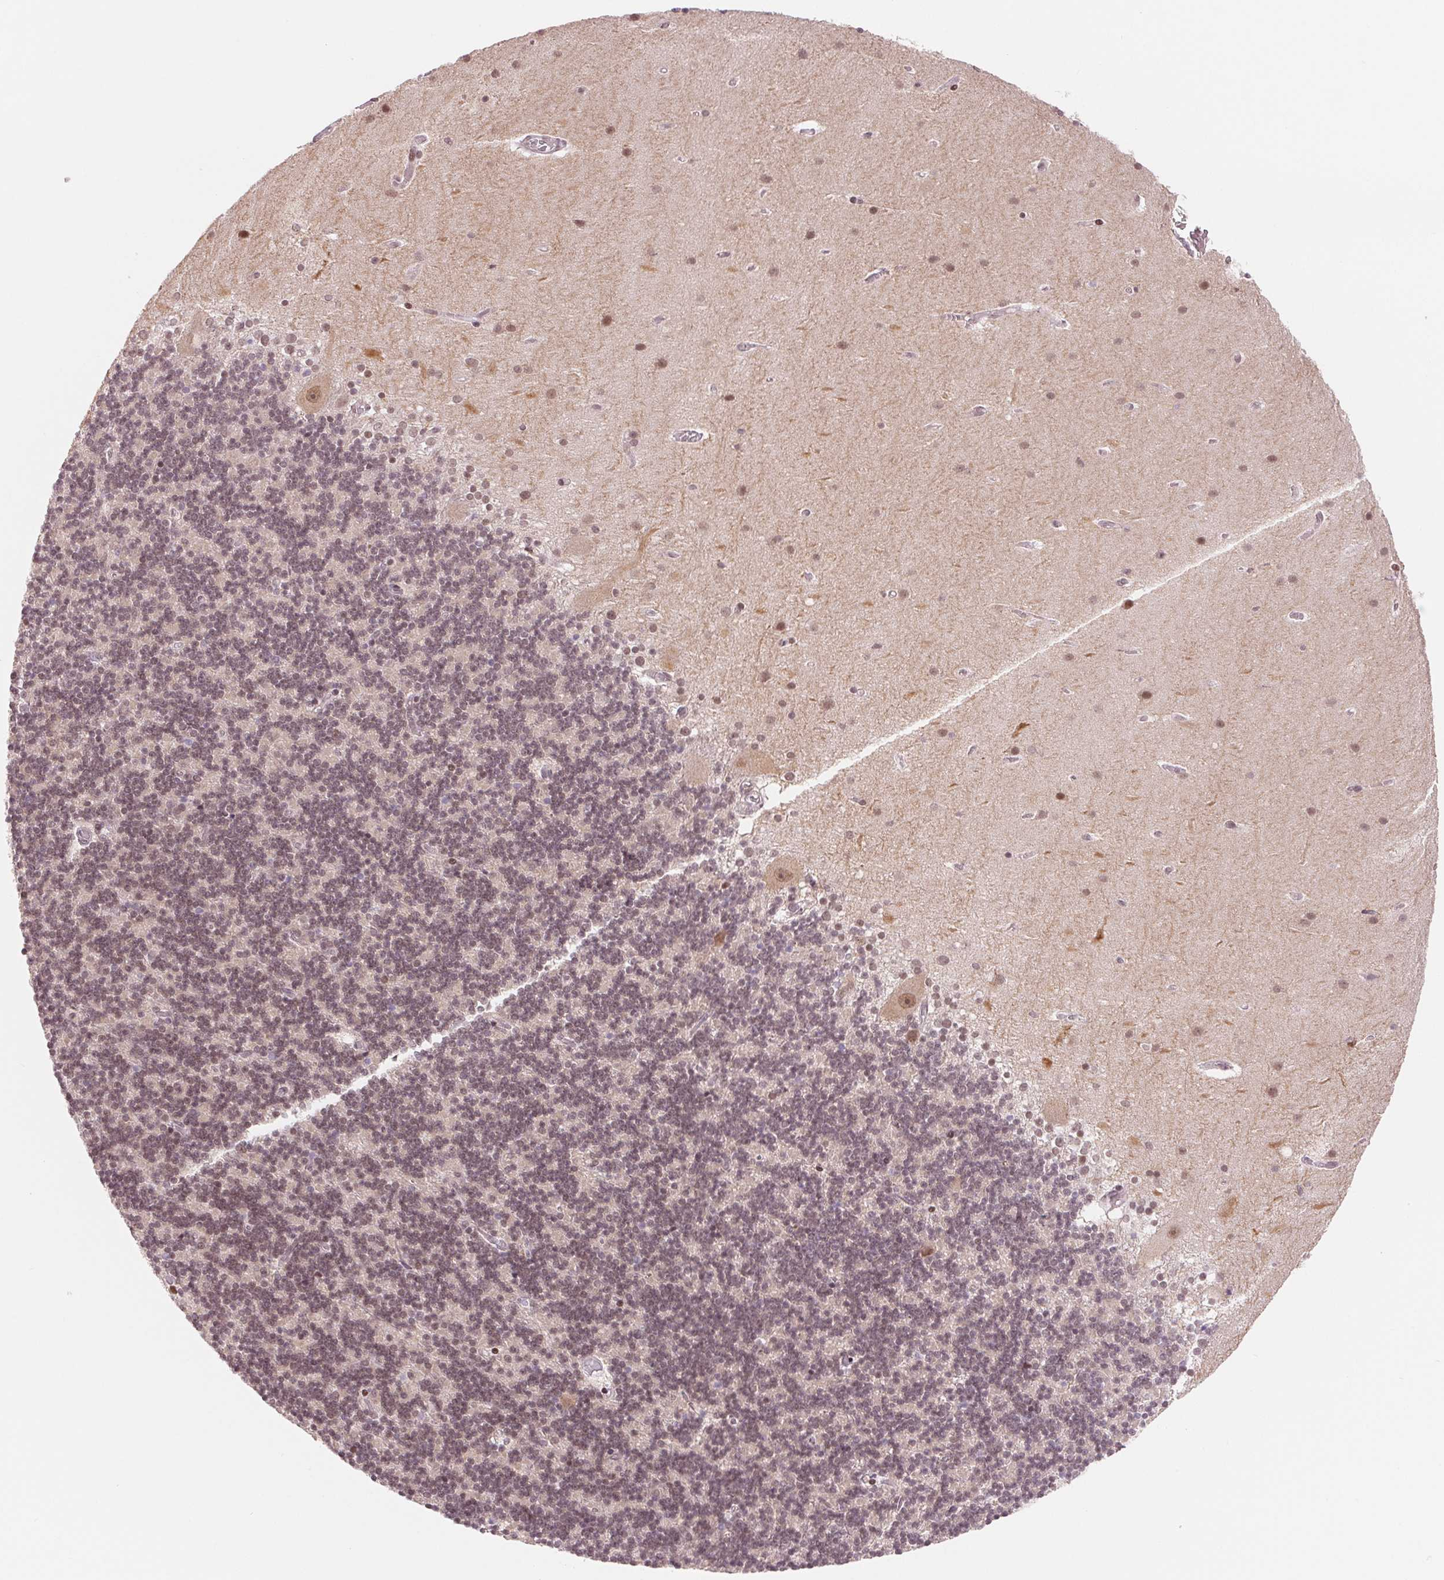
{"staining": {"intensity": "weak", "quantity": "25%-75%", "location": "nuclear"}, "tissue": "cerebellum", "cell_type": "Cells in granular layer", "image_type": "normal", "snomed": [{"axis": "morphology", "description": "Normal tissue, NOS"}, {"axis": "topography", "description": "Cerebellum"}], "caption": "An immunohistochemistry (IHC) histopathology image of normal tissue is shown. Protein staining in brown highlights weak nuclear positivity in cerebellum within cells in granular layer. The staining is performed using DAB (3,3'-diaminobenzidine) brown chromogen to label protein expression. The nuclei are counter-stained blue using hematoxylin.", "gene": "DNAJB6", "patient": {"sex": "male", "age": 70}}